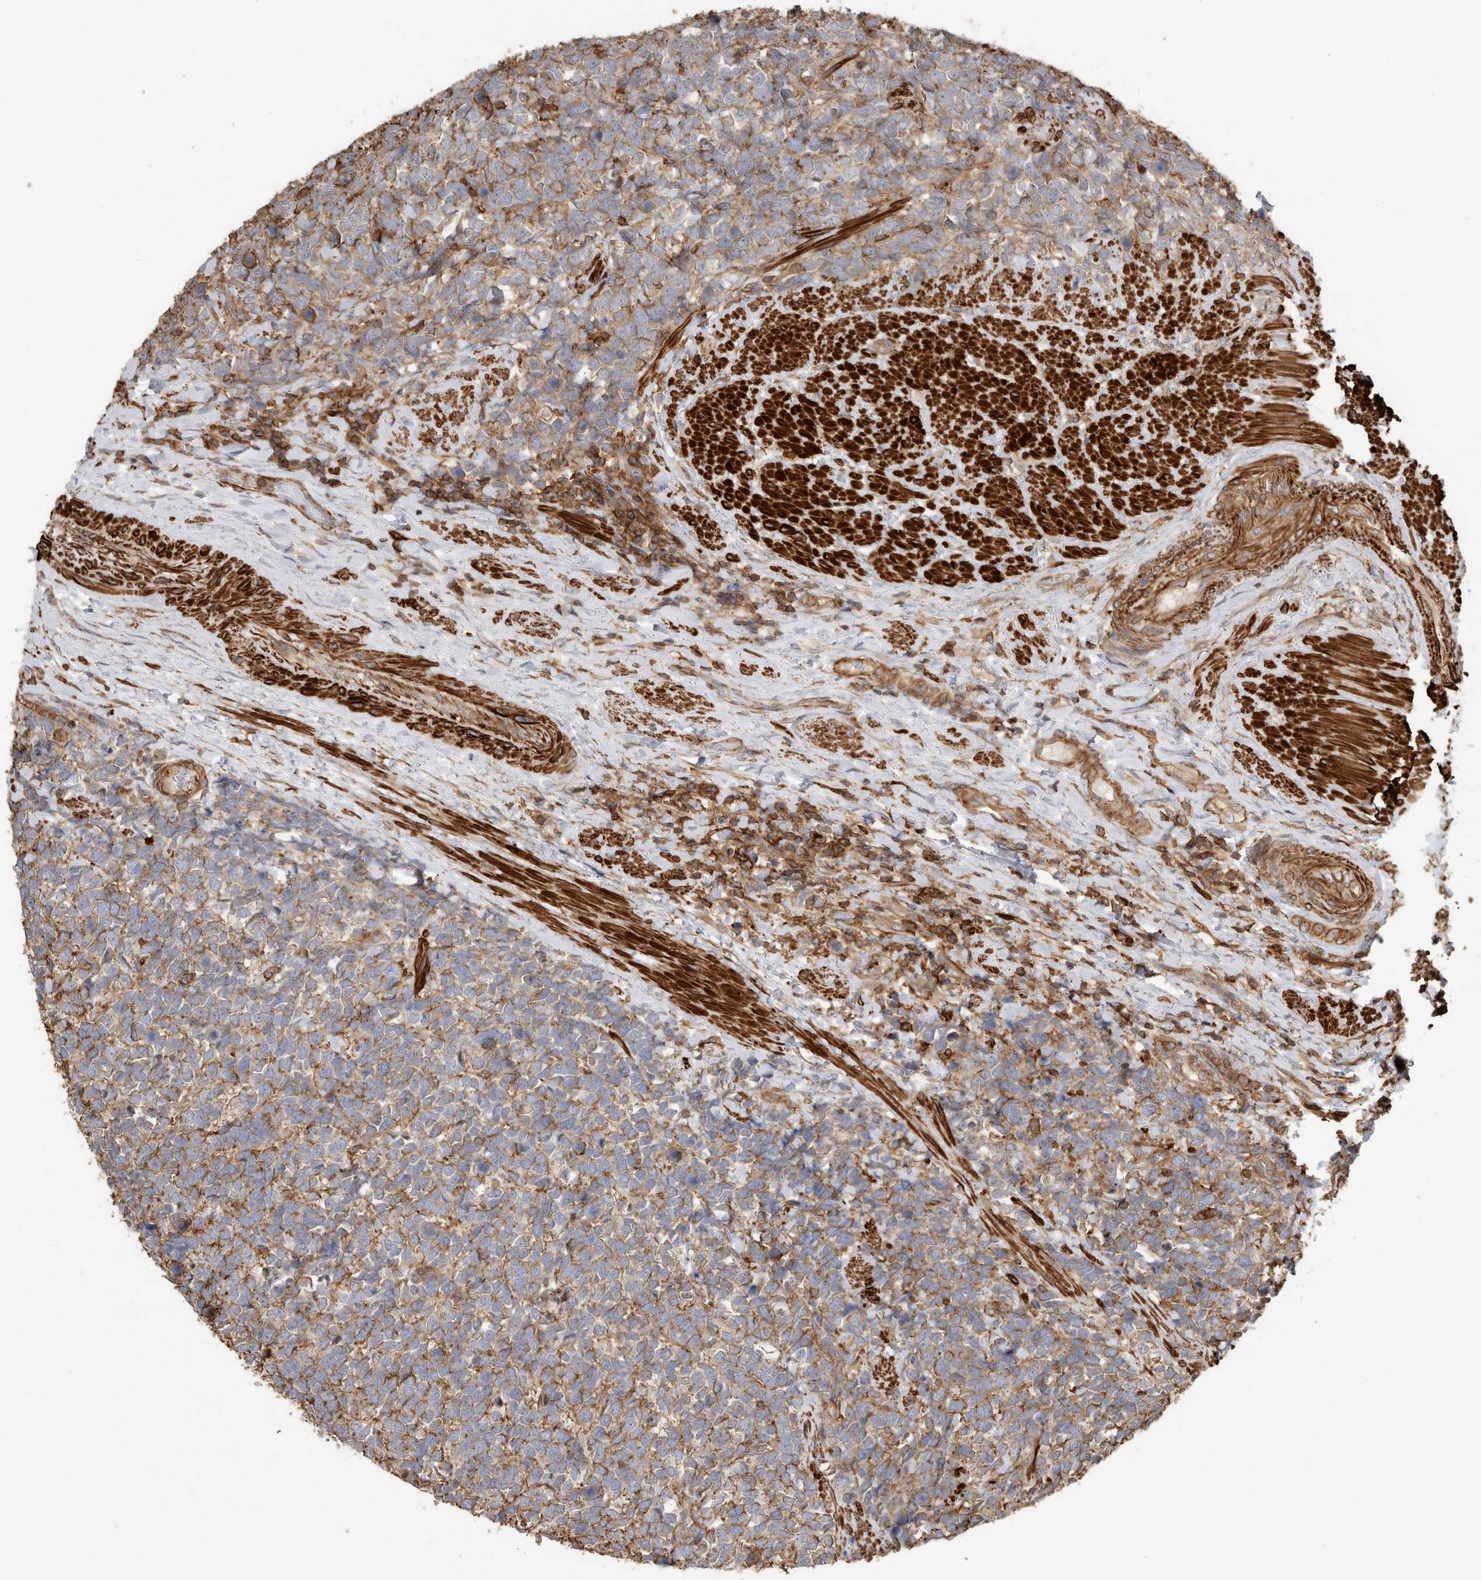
{"staining": {"intensity": "moderate", "quantity": "25%-75%", "location": "cytoplasmic/membranous"}, "tissue": "urothelial cancer", "cell_type": "Tumor cells", "image_type": "cancer", "snomed": [{"axis": "morphology", "description": "Urothelial carcinoma, High grade"}, {"axis": "topography", "description": "Urinary bladder"}], "caption": "Urothelial cancer was stained to show a protein in brown. There is medium levels of moderate cytoplasmic/membranous staining in approximately 25%-75% of tumor cells.", "gene": "GPER1", "patient": {"sex": "female", "age": 82}}